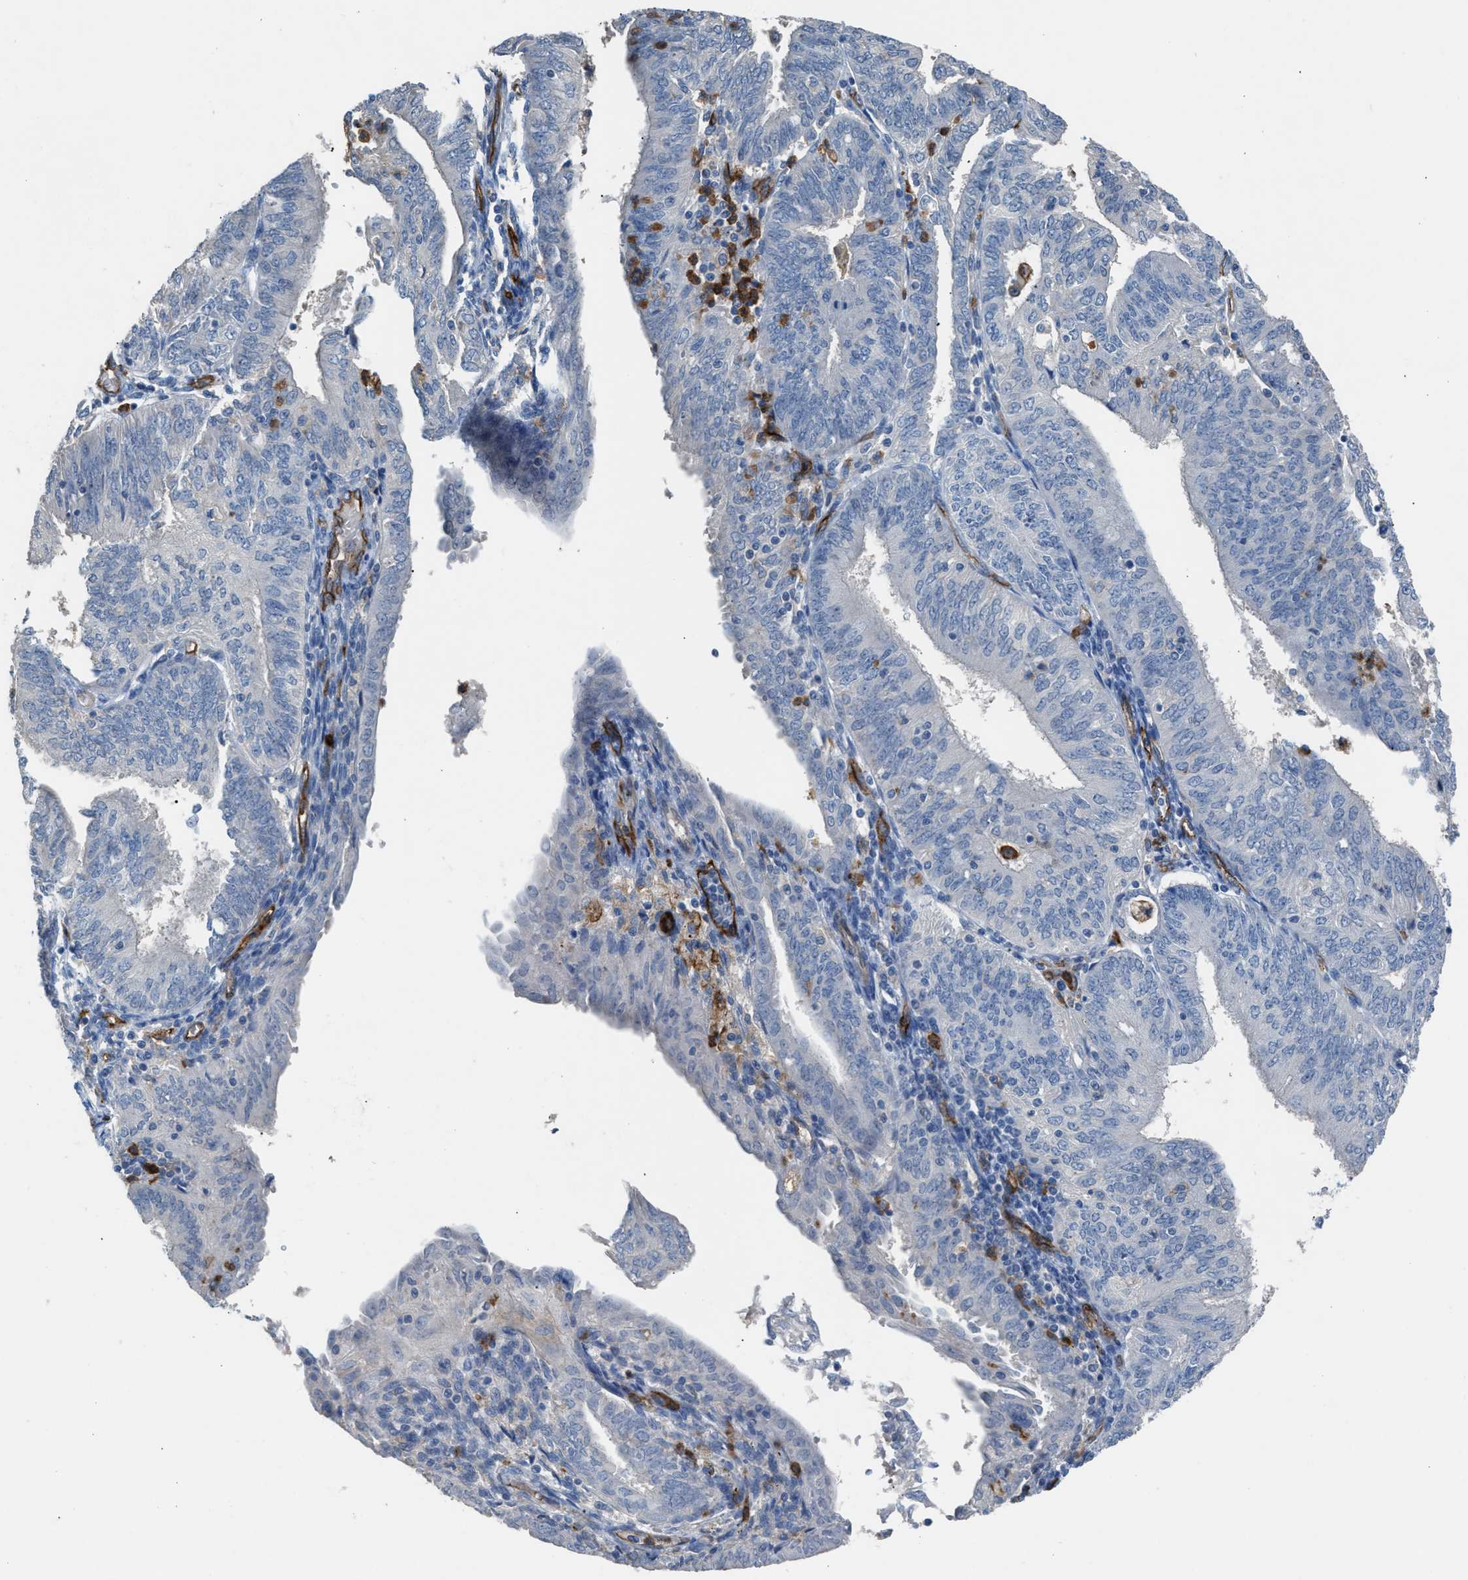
{"staining": {"intensity": "negative", "quantity": "none", "location": "none"}, "tissue": "endometrial cancer", "cell_type": "Tumor cells", "image_type": "cancer", "snomed": [{"axis": "morphology", "description": "Adenocarcinoma, NOS"}, {"axis": "topography", "description": "Endometrium"}], "caption": "A high-resolution image shows immunohistochemistry (IHC) staining of endometrial adenocarcinoma, which demonstrates no significant positivity in tumor cells.", "gene": "DYSF", "patient": {"sex": "female", "age": 58}}